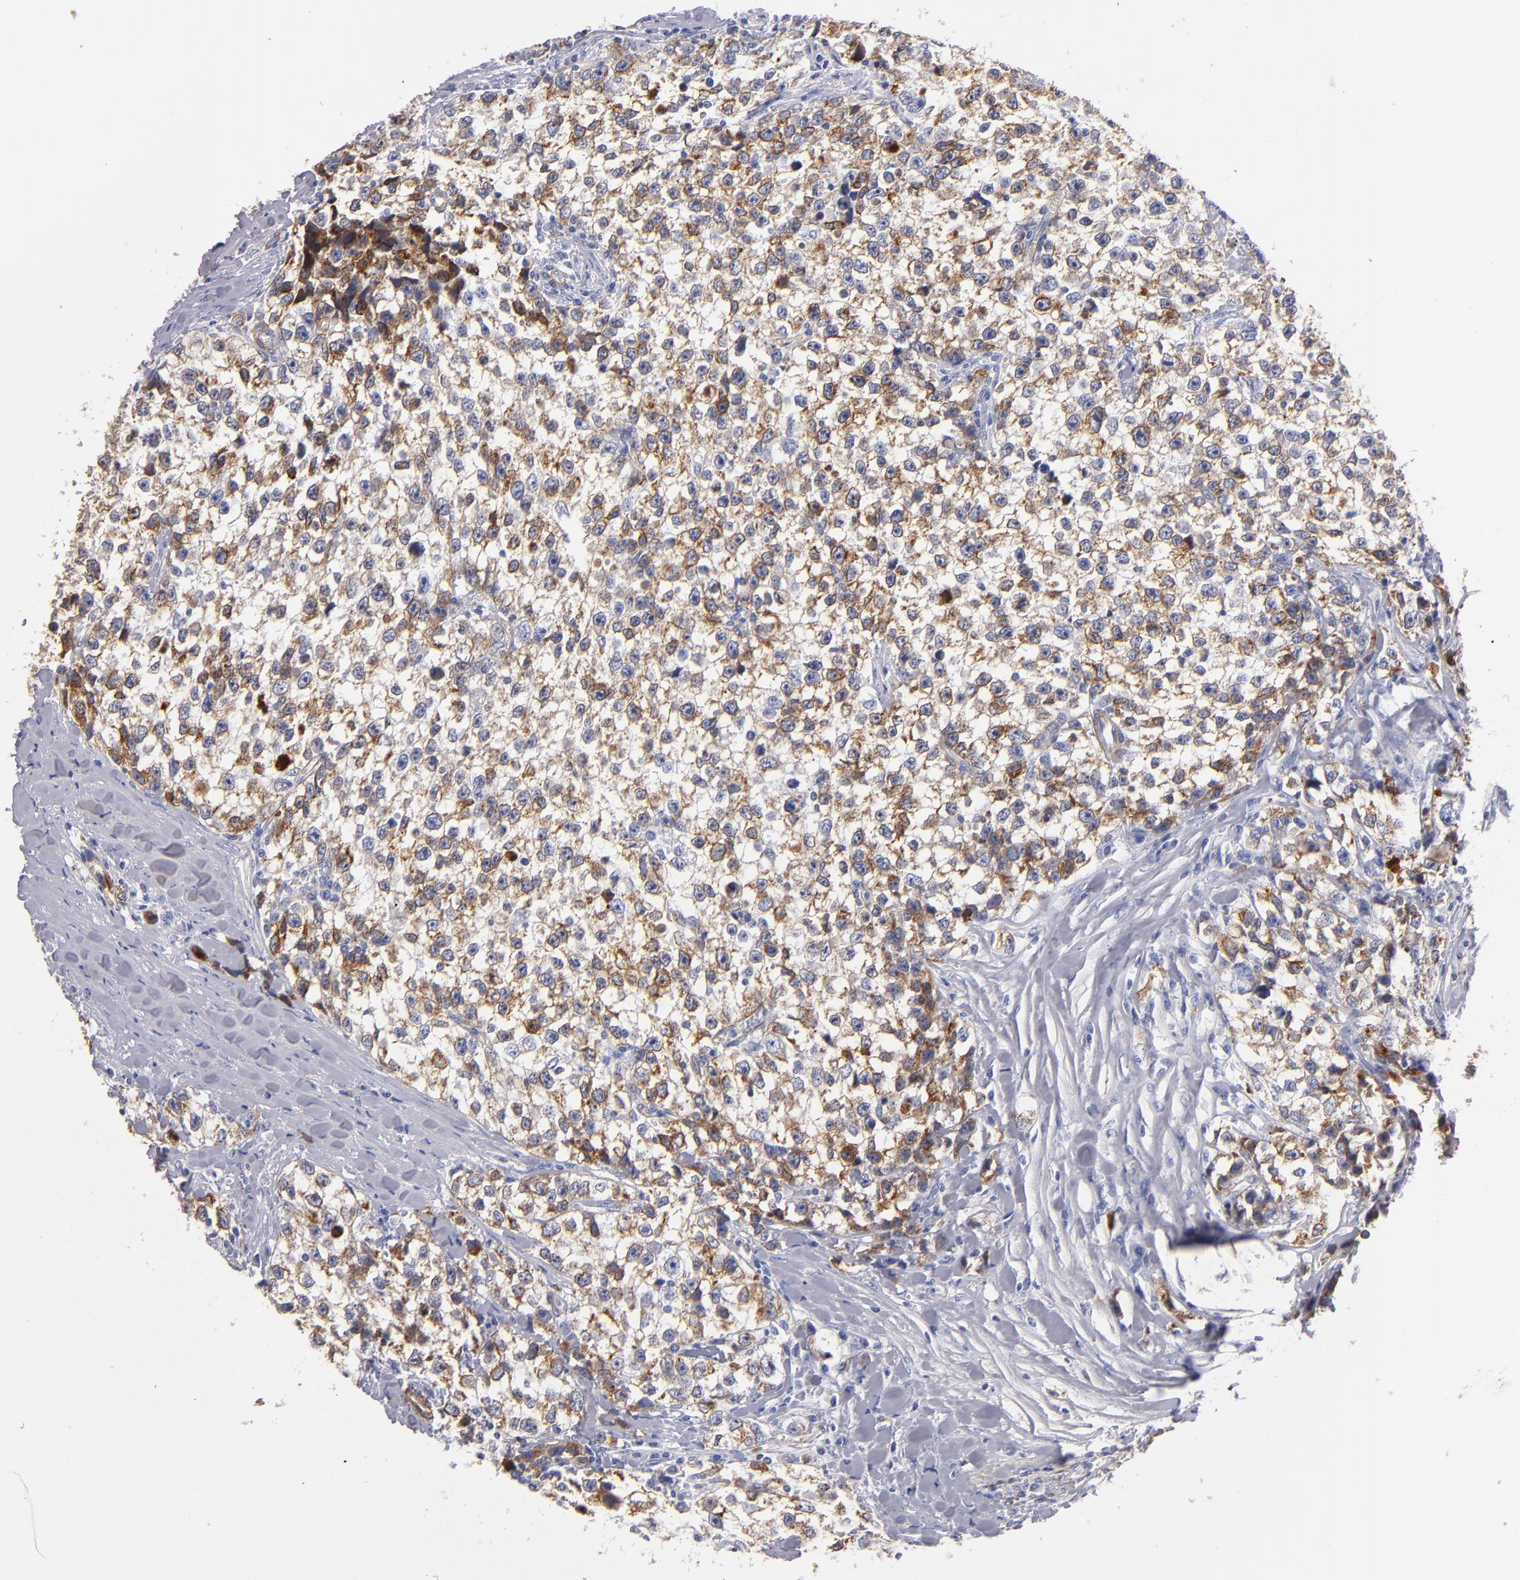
{"staining": {"intensity": "moderate", "quantity": ">75%", "location": "cytoplasmic/membranous"}, "tissue": "testis cancer", "cell_type": "Tumor cells", "image_type": "cancer", "snomed": [{"axis": "morphology", "description": "Seminoma, NOS"}, {"axis": "morphology", "description": "Carcinoma, Embryonal, NOS"}, {"axis": "topography", "description": "Testis"}], "caption": "There is medium levels of moderate cytoplasmic/membranous expression in tumor cells of testis embryonal carcinoma, as demonstrated by immunohistochemical staining (brown color).", "gene": "LAMC1", "patient": {"sex": "male", "age": 30}}